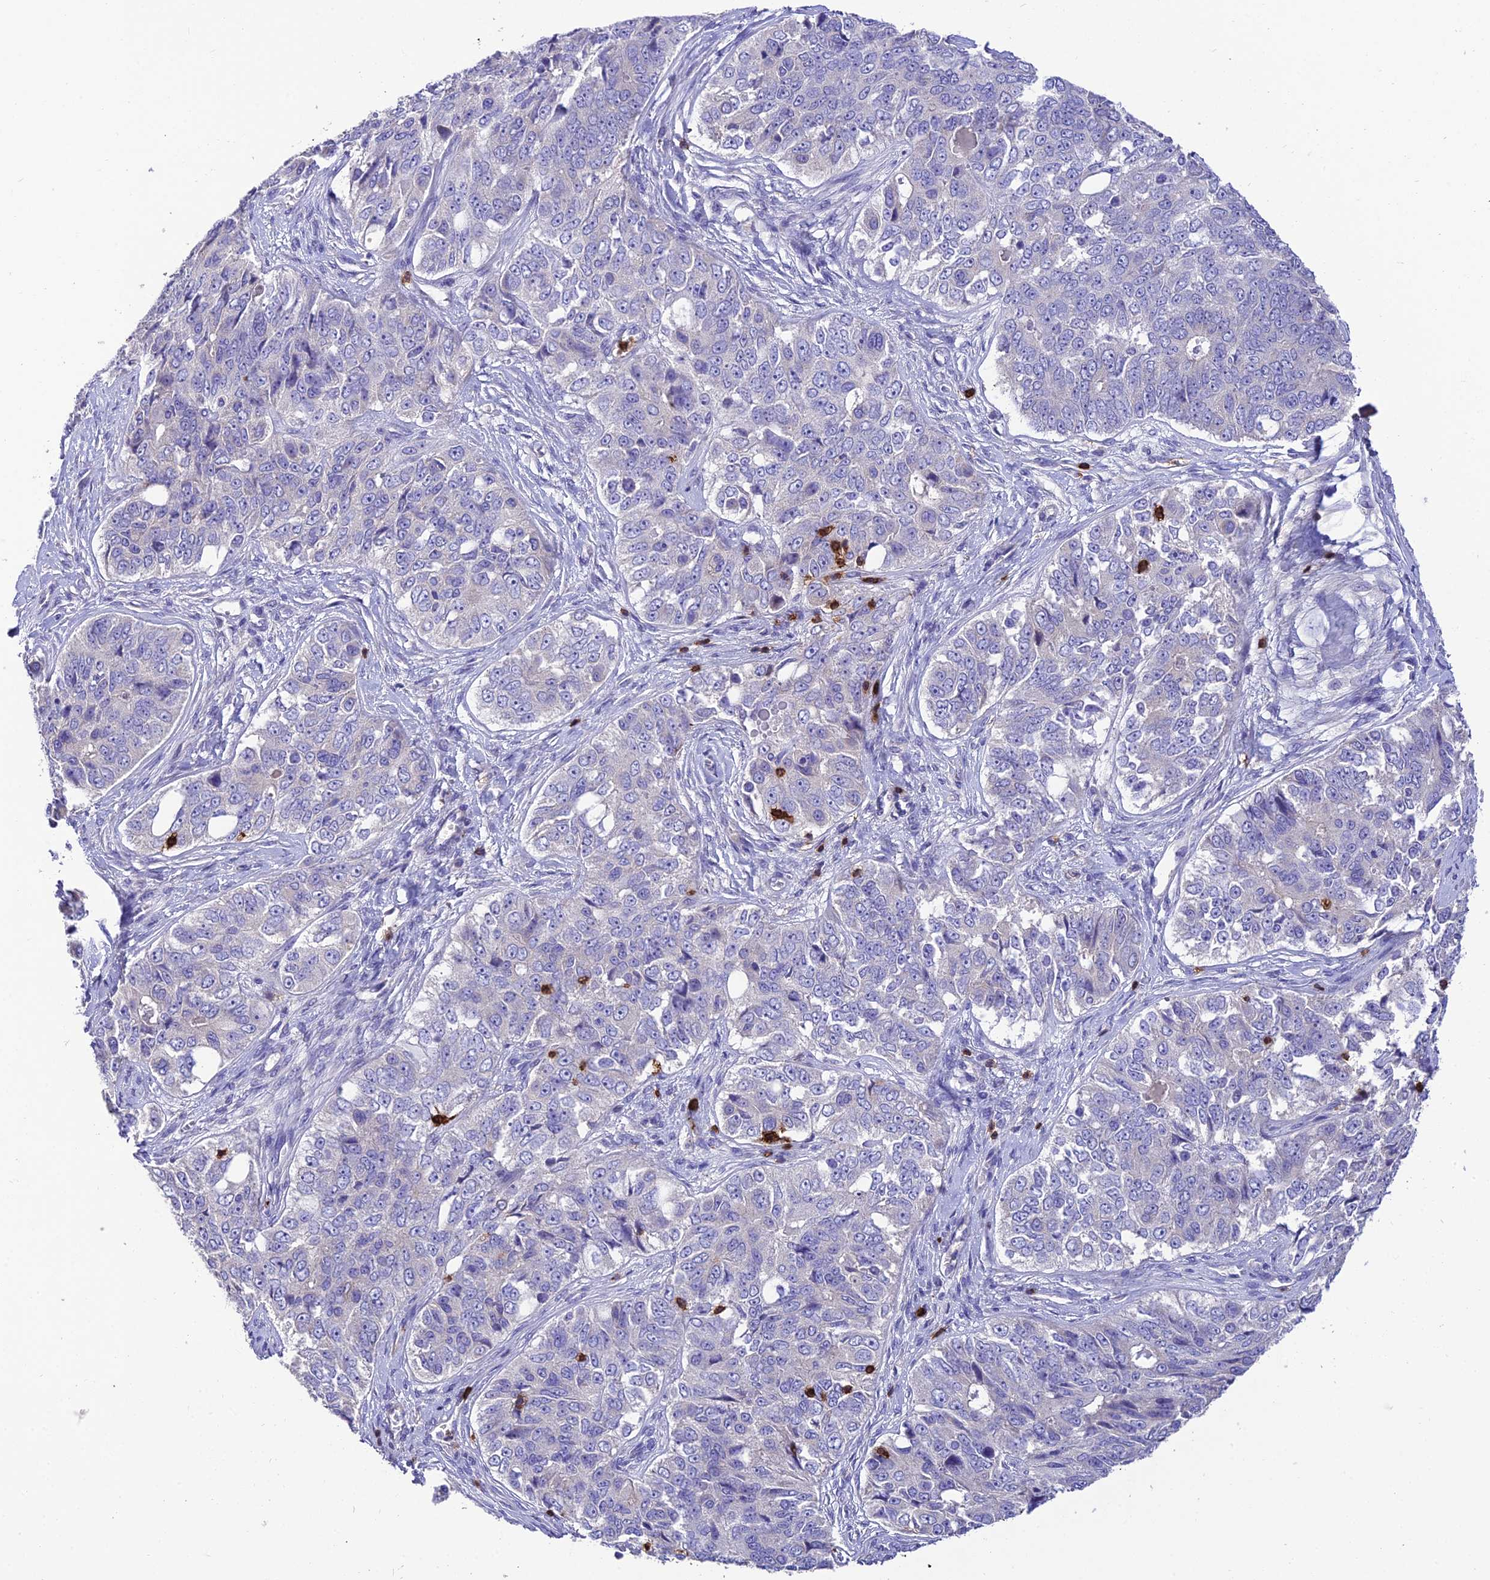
{"staining": {"intensity": "negative", "quantity": "none", "location": "none"}, "tissue": "ovarian cancer", "cell_type": "Tumor cells", "image_type": "cancer", "snomed": [{"axis": "morphology", "description": "Carcinoma, endometroid"}, {"axis": "topography", "description": "Ovary"}], "caption": "Immunohistochemical staining of human ovarian endometroid carcinoma demonstrates no significant expression in tumor cells.", "gene": "PTPRCAP", "patient": {"sex": "female", "age": 51}}